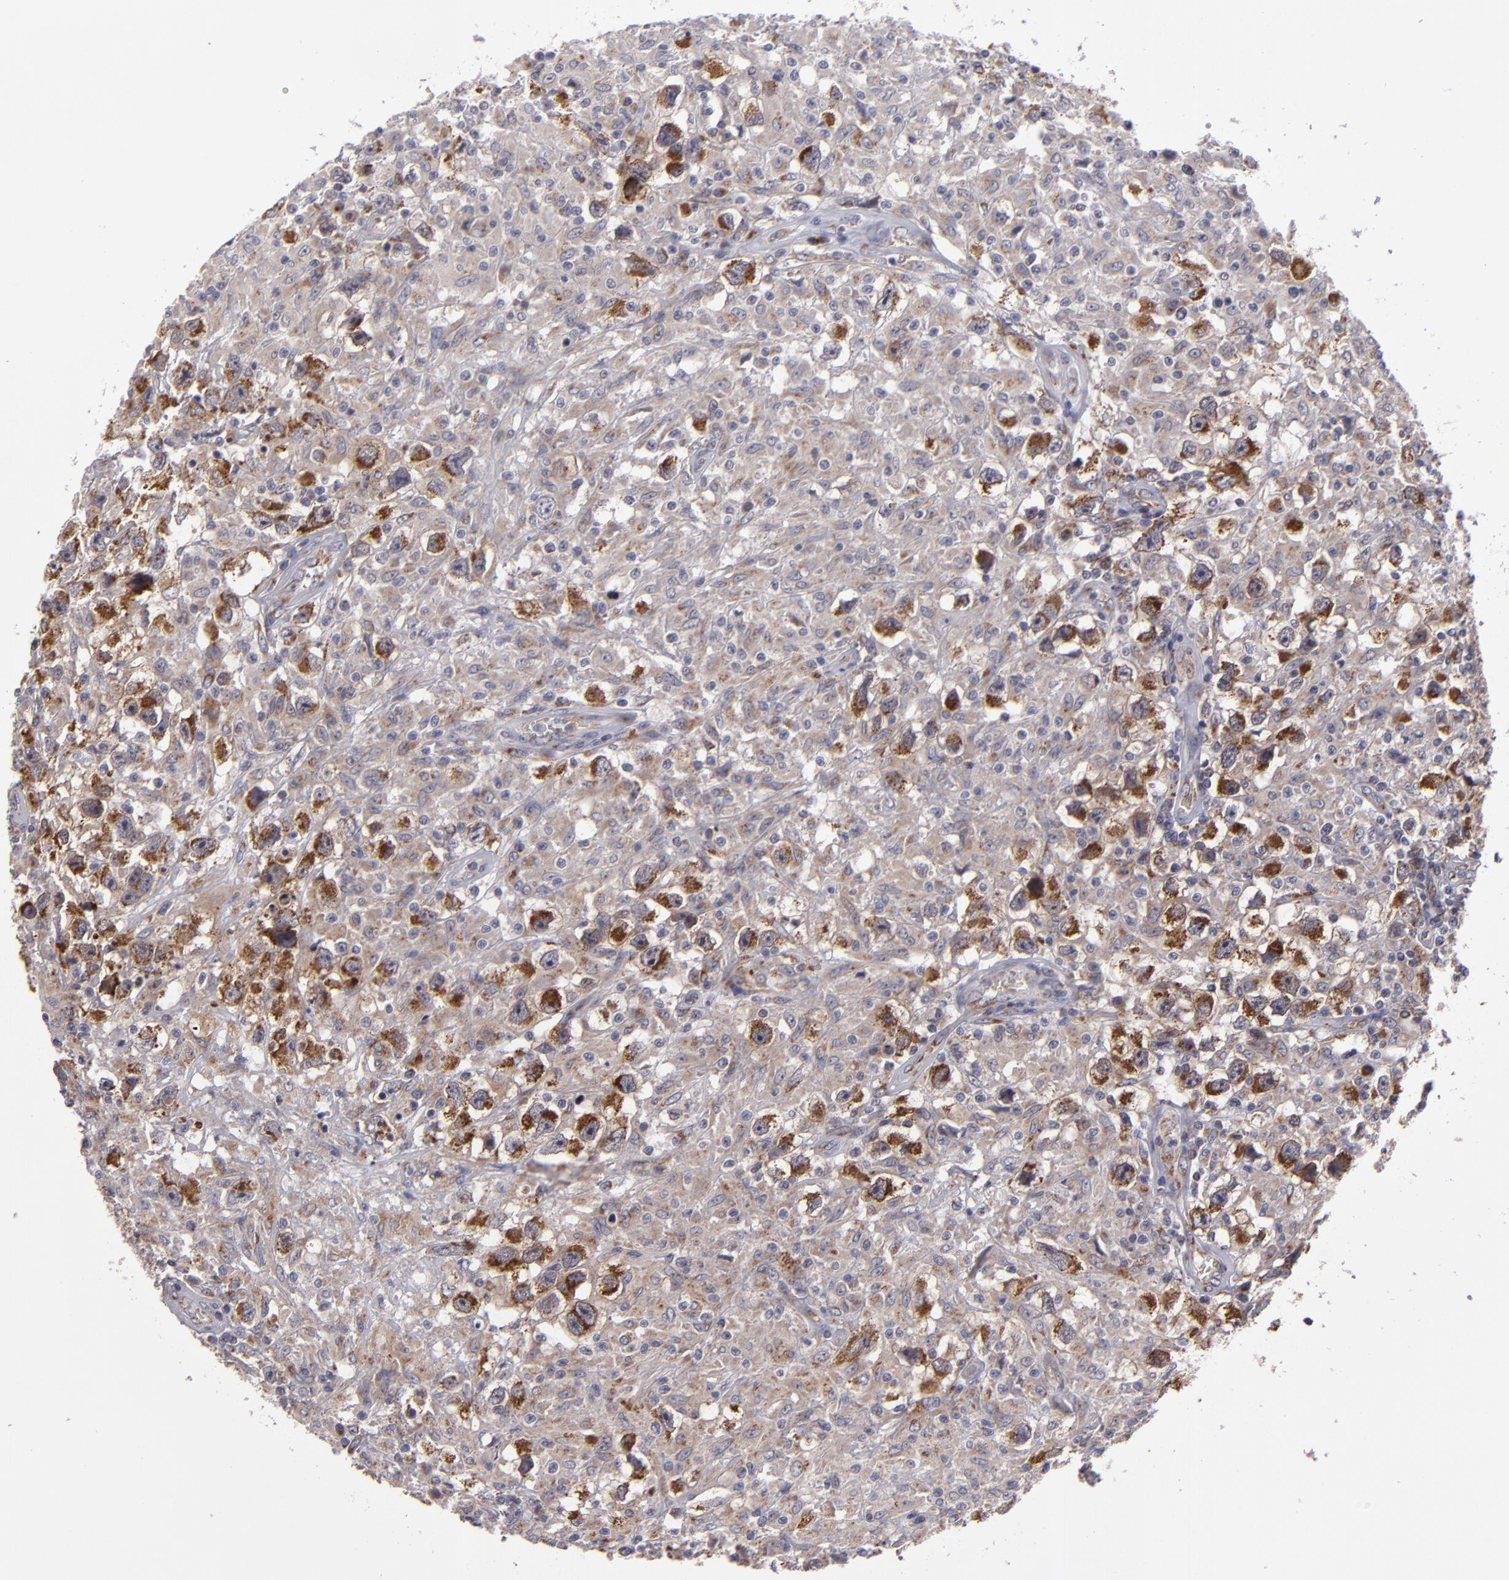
{"staining": {"intensity": "strong", "quantity": "25%-75%", "location": "cytoplasmic/membranous"}, "tissue": "testis cancer", "cell_type": "Tumor cells", "image_type": "cancer", "snomed": [{"axis": "morphology", "description": "Seminoma, NOS"}, {"axis": "topography", "description": "Testis"}], "caption": "Seminoma (testis) tissue displays strong cytoplasmic/membranous staining in about 25%-75% of tumor cells, visualized by immunohistochemistry.", "gene": "SH2D4A", "patient": {"sex": "male", "age": 34}}